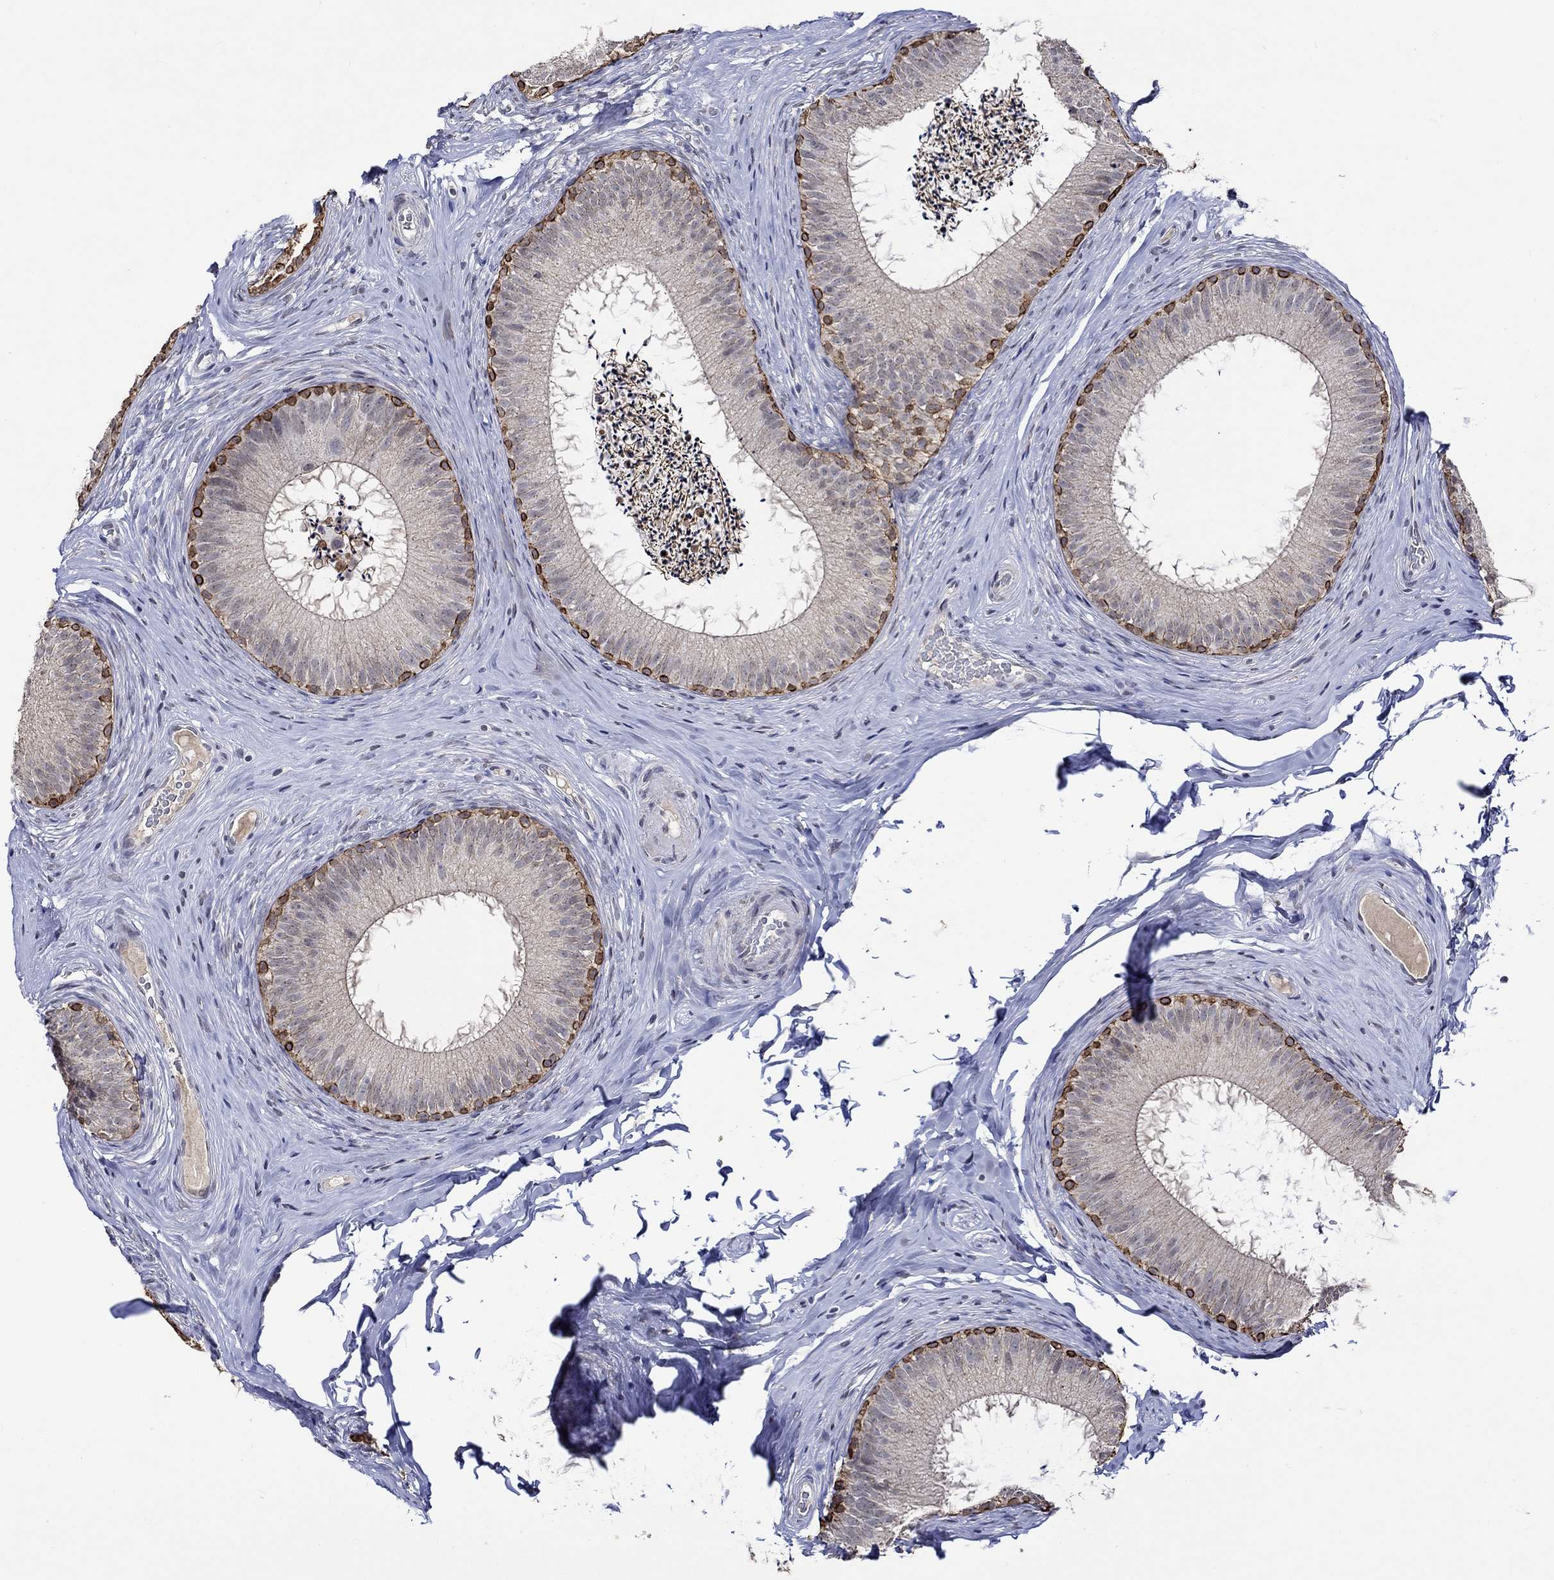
{"staining": {"intensity": "strong", "quantity": "<25%", "location": "cytoplasmic/membranous"}, "tissue": "epididymis", "cell_type": "Glandular cells", "image_type": "normal", "snomed": [{"axis": "morphology", "description": "Normal tissue, NOS"}, {"axis": "morphology", "description": "Carcinoma, Embryonal, NOS"}, {"axis": "topography", "description": "Testis"}, {"axis": "topography", "description": "Epididymis"}], "caption": "This photomicrograph demonstrates immunohistochemistry staining of benign epididymis, with medium strong cytoplasmic/membranous positivity in about <25% of glandular cells.", "gene": "DDX3Y", "patient": {"sex": "male", "age": 24}}